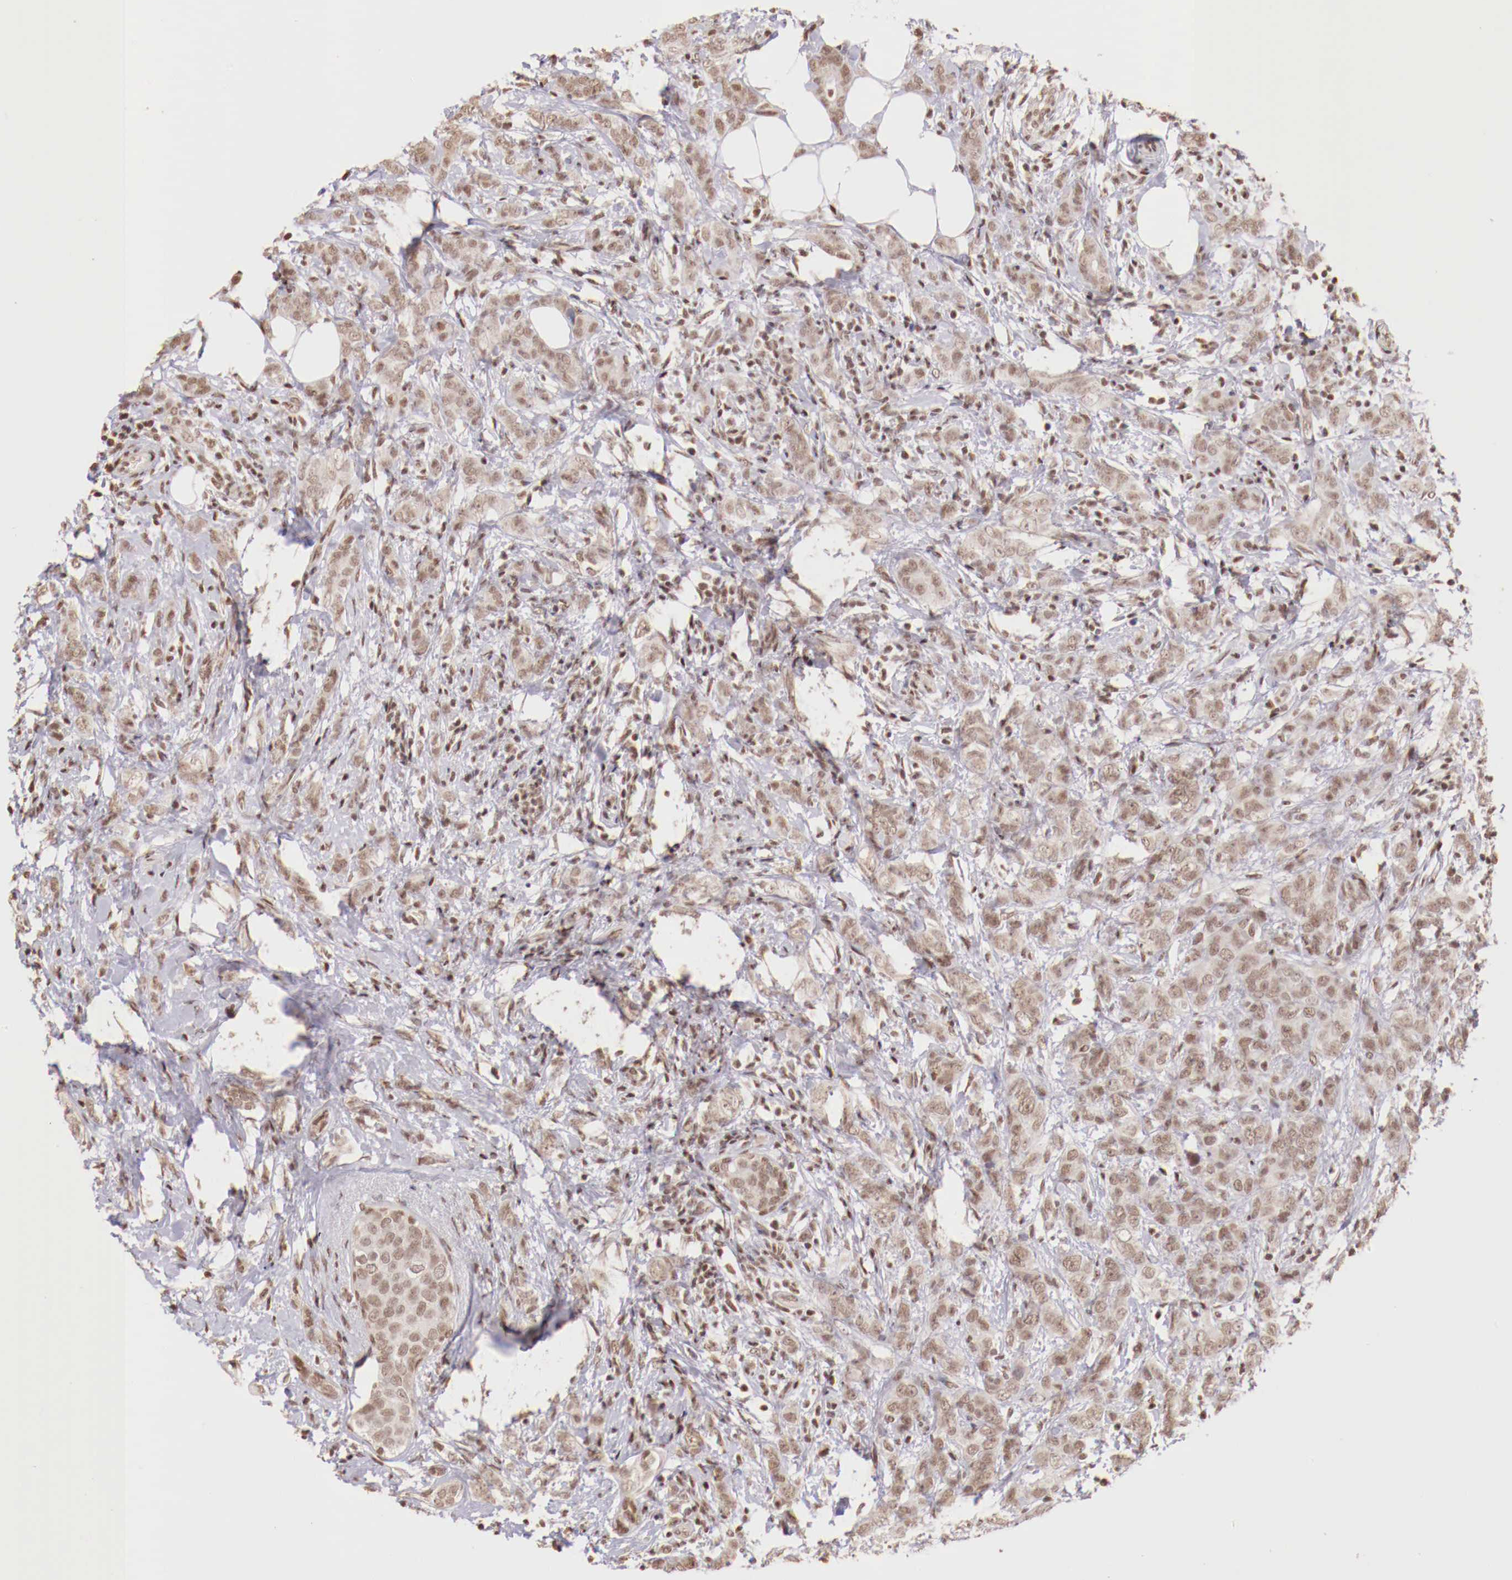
{"staining": {"intensity": "weak", "quantity": ">75%", "location": "nuclear"}, "tissue": "breast cancer", "cell_type": "Tumor cells", "image_type": "cancer", "snomed": [{"axis": "morphology", "description": "Duct carcinoma"}, {"axis": "topography", "description": "Breast"}], "caption": "This is an image of IHC staining of breast cancer (infiltrating ductal carcinoma), which shows weak expression in the nuclear of tumor cells.", "gene": "SP1", "patient": {"sex": "female", "age": 53}}